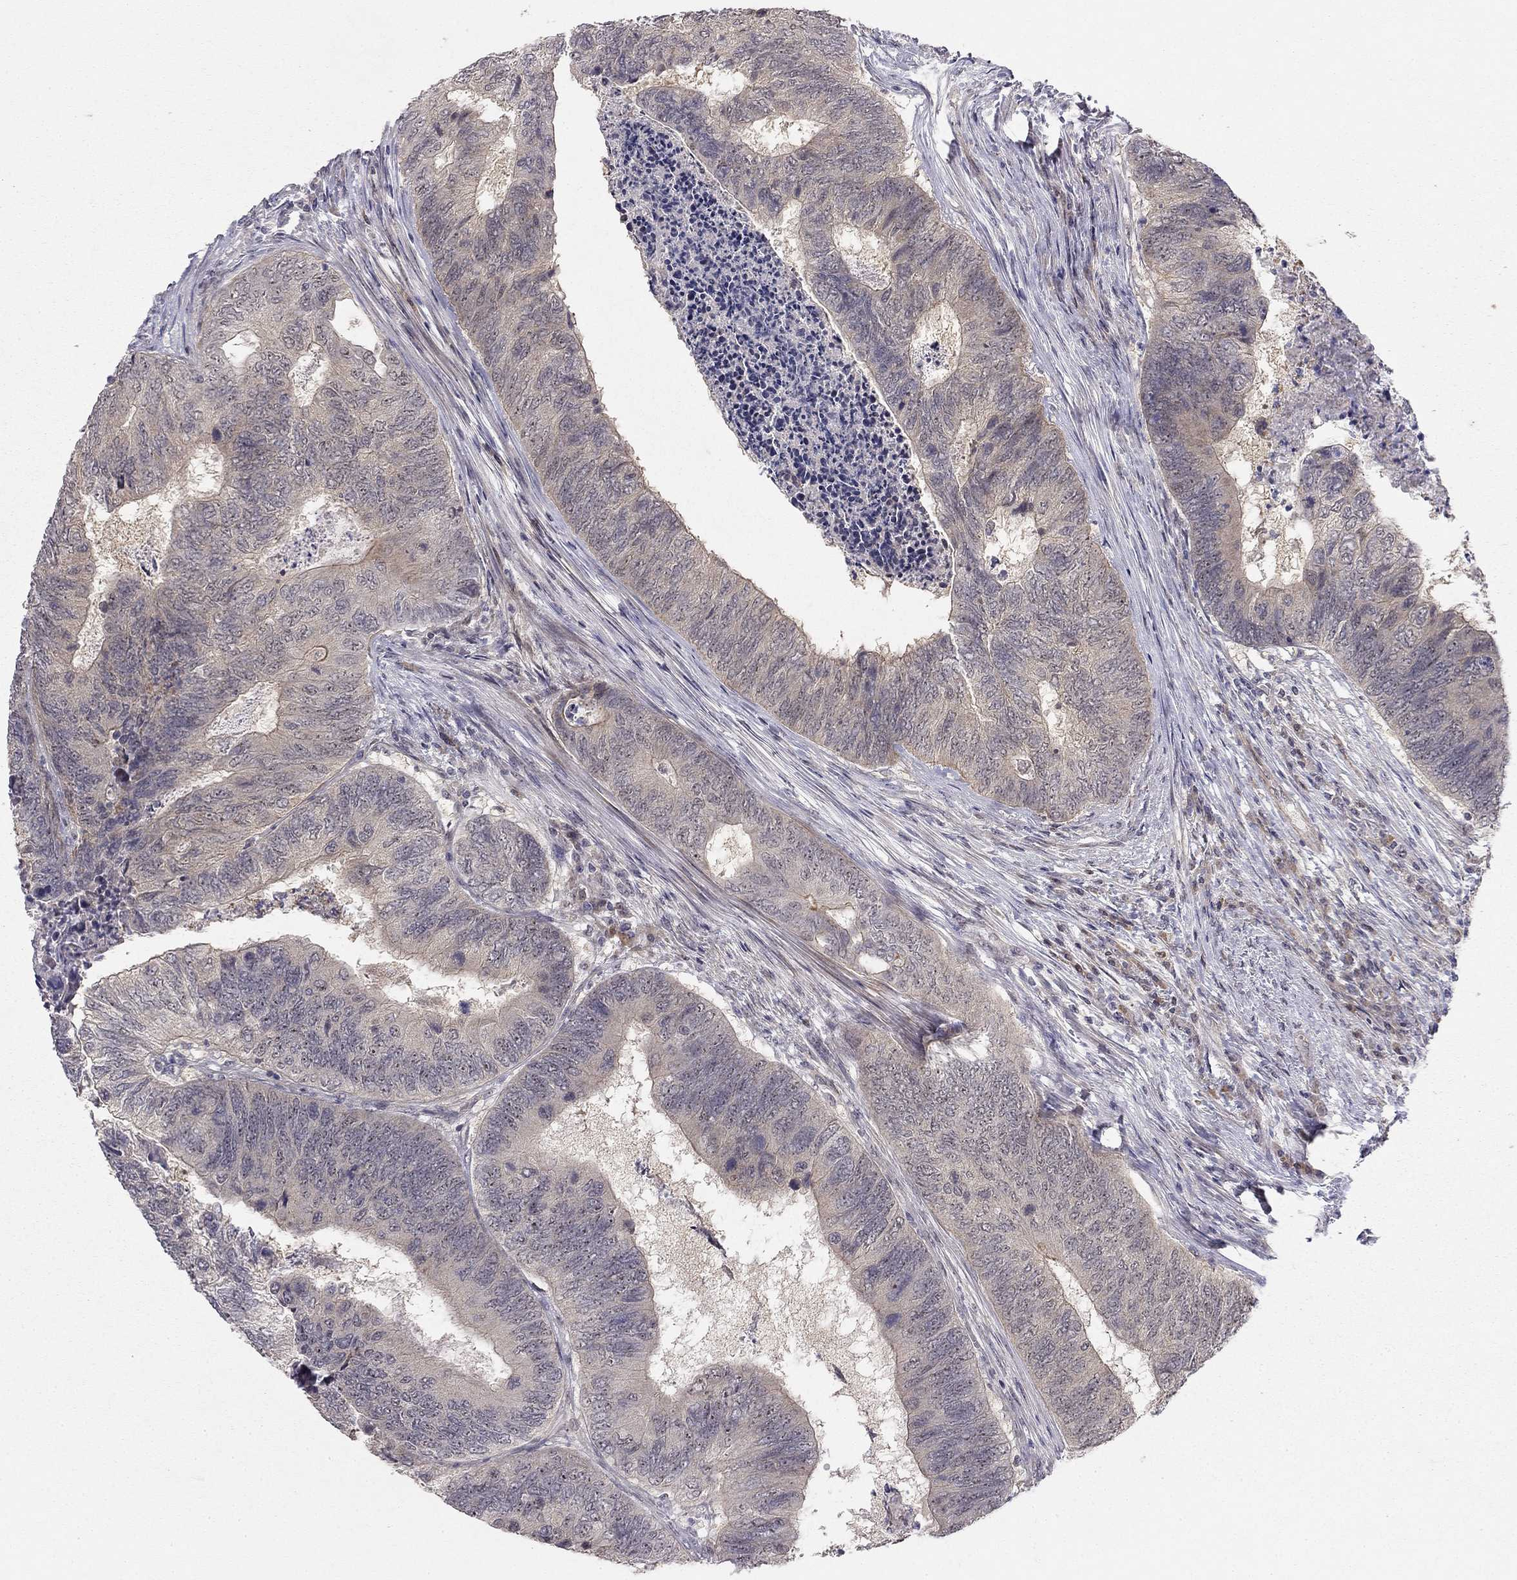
{"staining": {"intensity": "negative", "quantity": "none", "location": "none"}, "tissue": "colorectal cancer", "cell_type": "Tumor cells", "image_type": "cancer", "snomed": [{"axis": "morphology", "description": "Adenocarcinoma, NOS"}, {"axis": "topography", "description": "Colon"}], "caption": "There is no significant staining in tumor cells of colorectal cancer.", "gene": "STXBP6", "patient": {"sex": "female", "age": 67}}